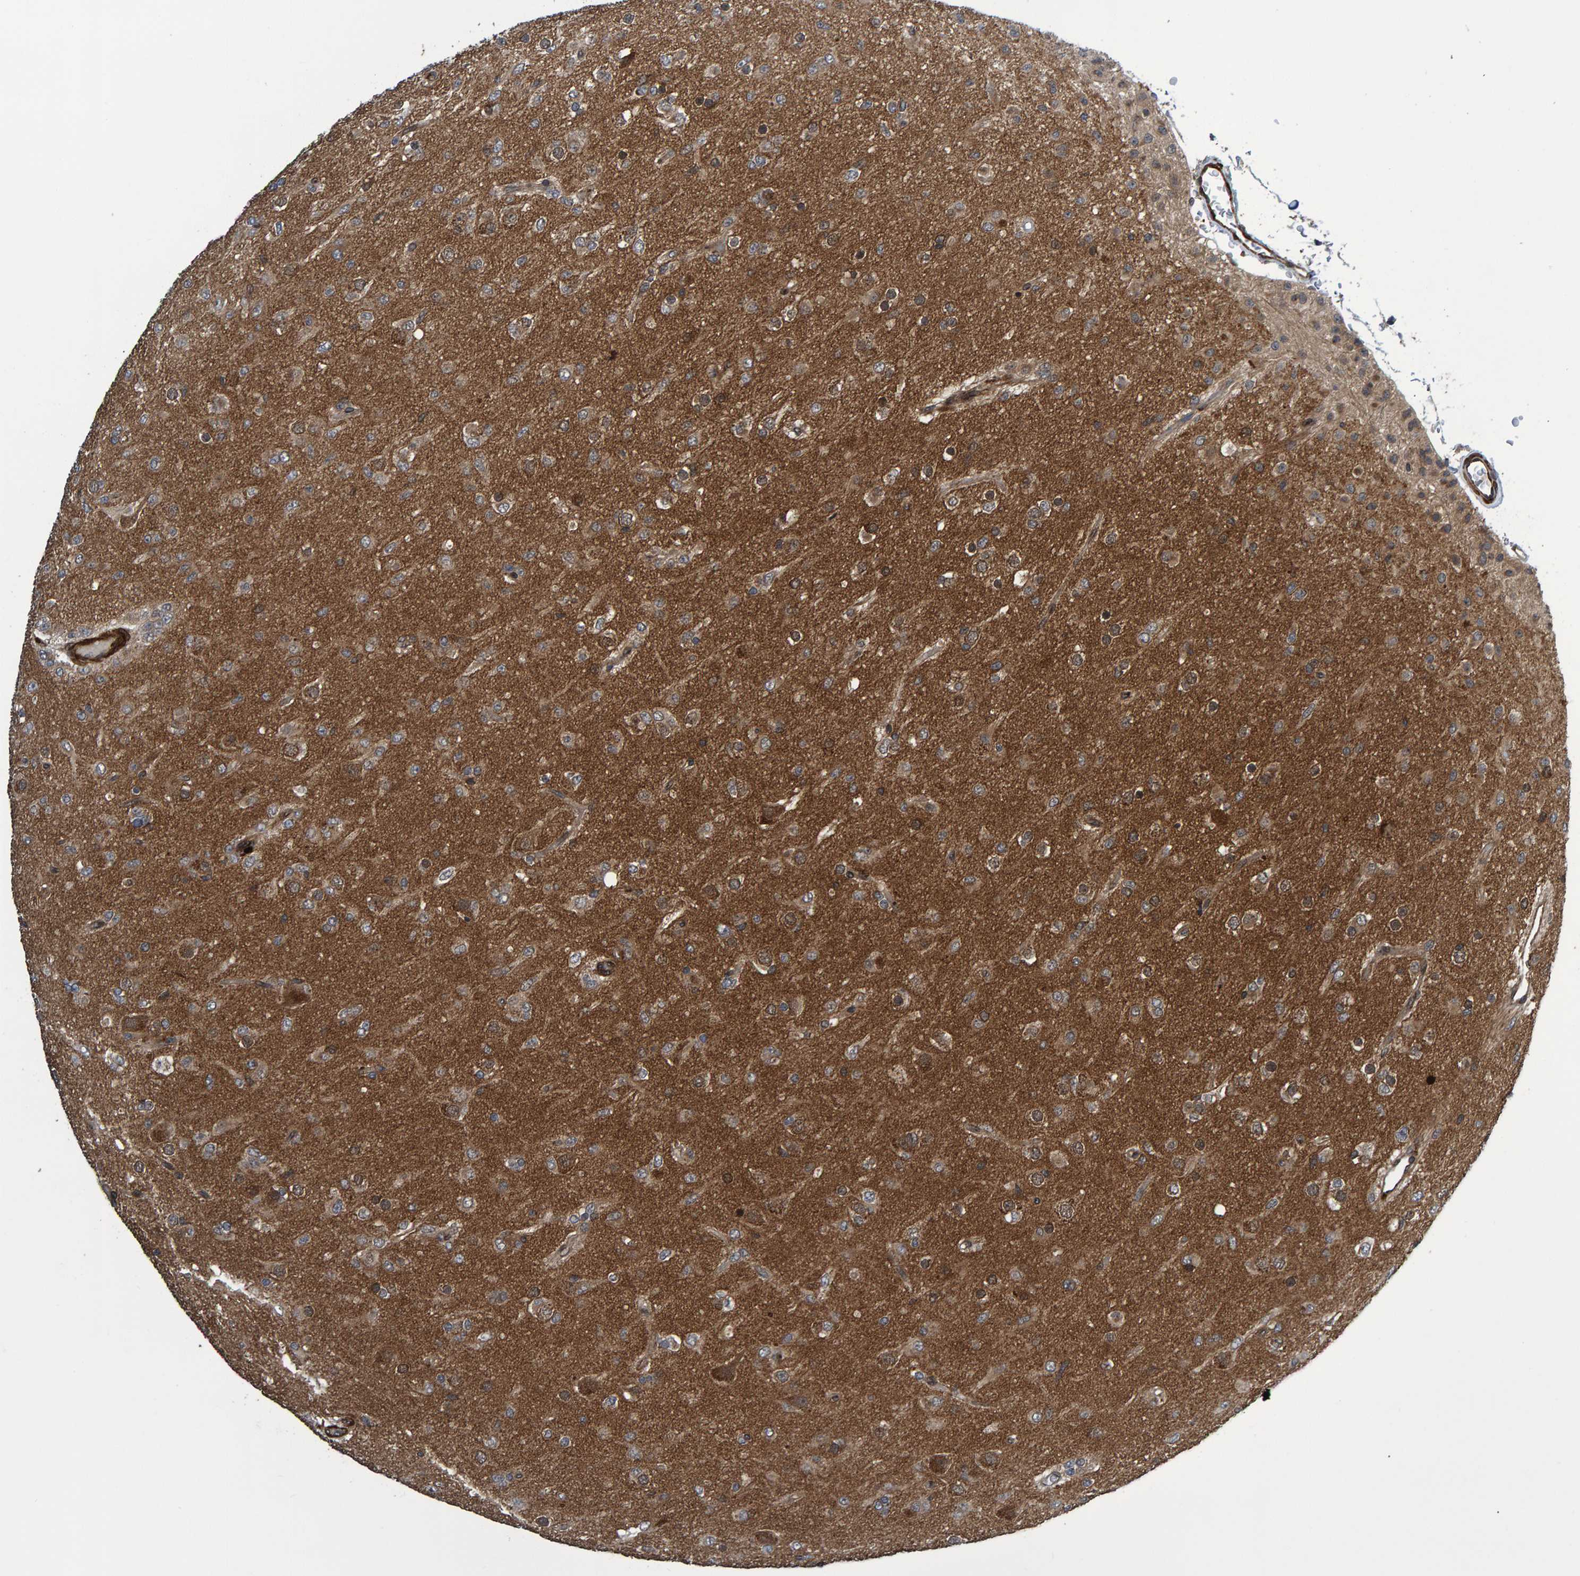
{"staining": {"intensity": "moderate", "quantity": ">75%", "location": "cytoplasmic/membranous"}, "tissue": "glioma", "cell_type": "Tumor cells", "image_type": "cancer", "snomed": [{"axis": "morphology", "description": "Glioma, malignant, Low grade"}, {"axis": "topography", "description": "Brain"}], "caption": "Tumor cells show medium levels of moderate cytoplasmic/membranous expression in about >75% of cells in glioma.", "gene": "ATP6V1H", "patient": {"sex": "male", "age": 65}}